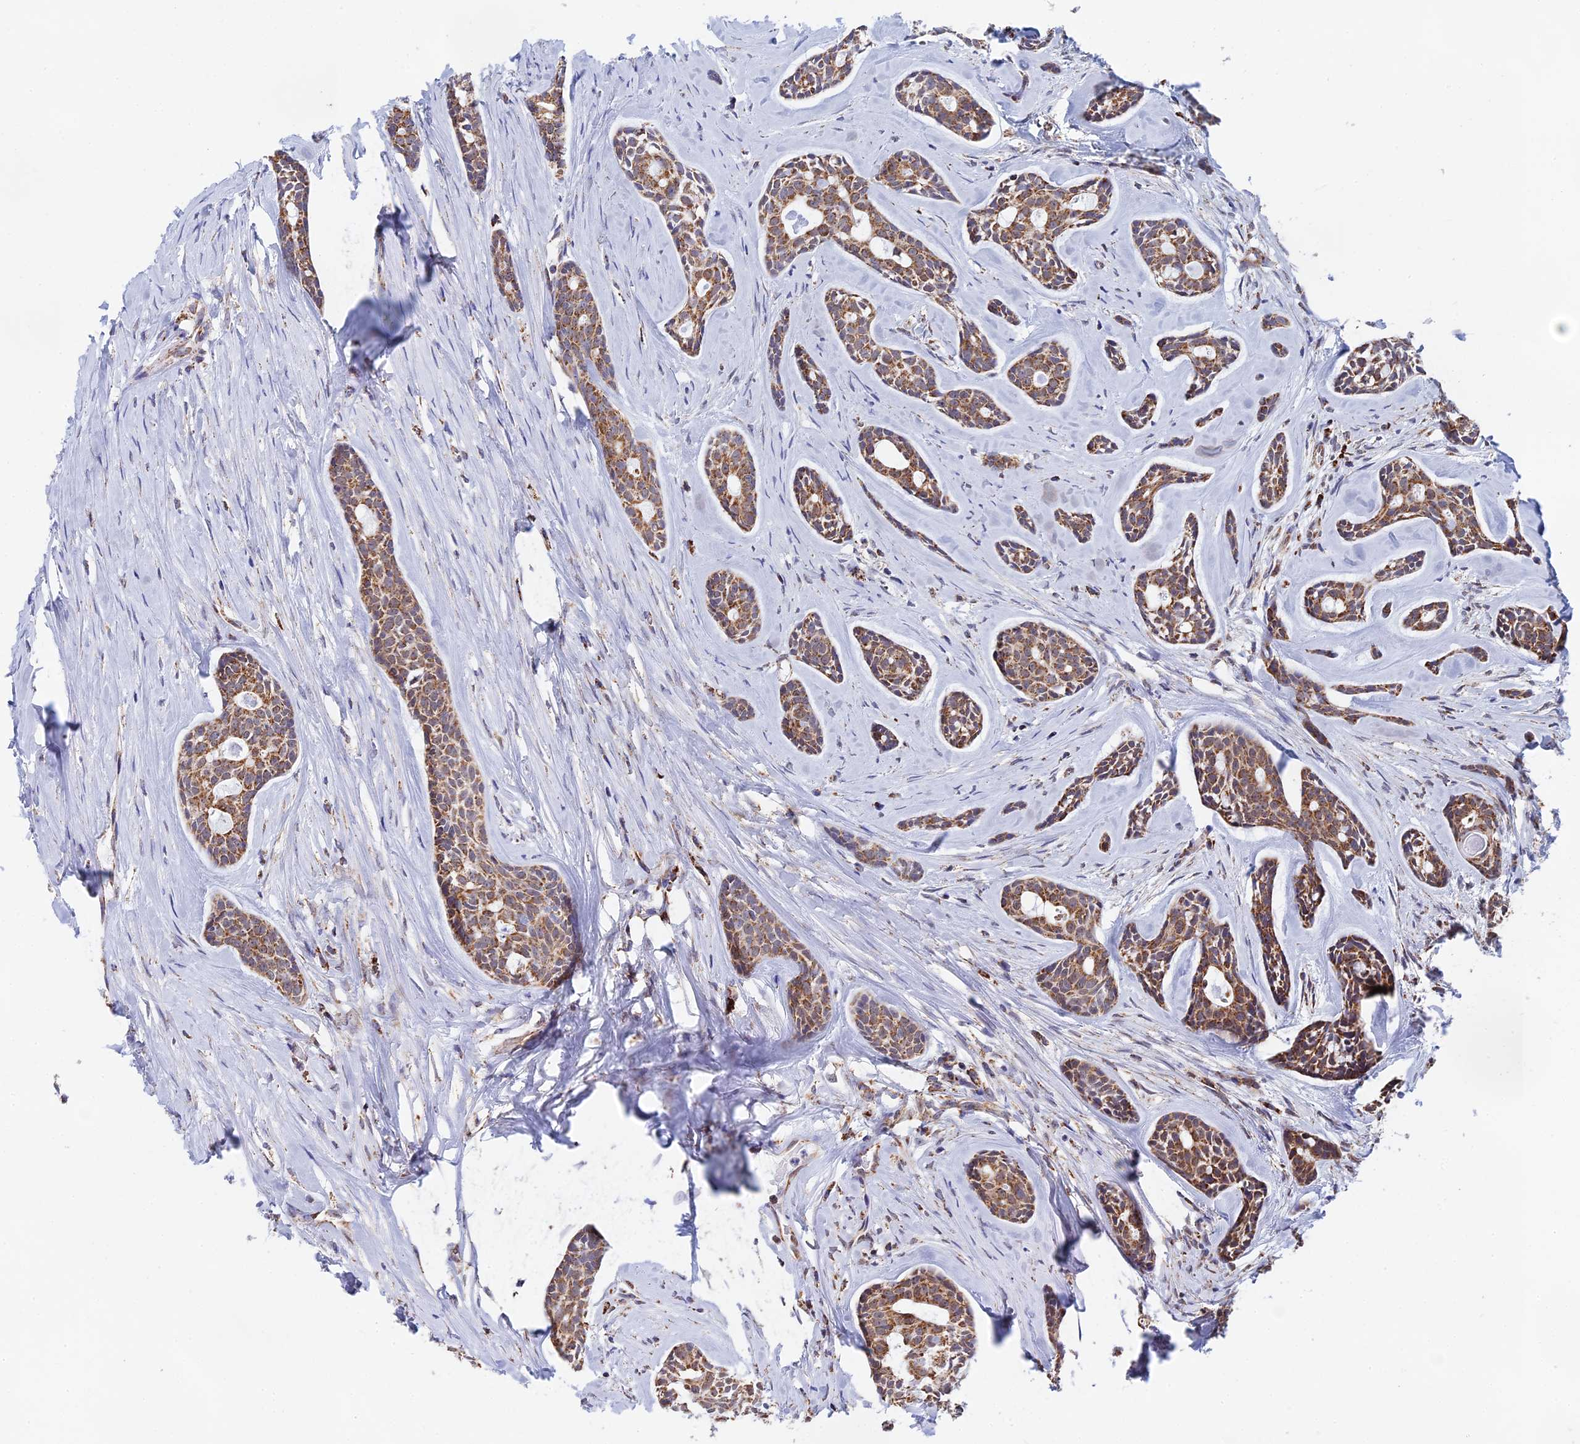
{"staining": {"intensity": "moderate", "quantity": ">75%", "location": "cytoplasmic/membranous"}, "tissue": "head and neck cancer", "cell_type": "Tumor cells", "image_type": "cancer", "snomed": [{"axis": "morphology", "description": "Adenocarcinoma, NOS"}, {"axis": "topography", "description": "Subcutis"}, {"axis": "topography", "description": "Head-Neck"}], "caption": "High-power microscopy captured an immunohistochemistry (IHC) micrograph of head and neck cancer, revealing moderate cytoplasmic/membranous staining in approximately >75% of tumor cells. Immunohistochemistry stains the protein in brown and the nuclei are stained blue.", "gene": "CDC16", "patient": {"sex": "female", "age": 73}}